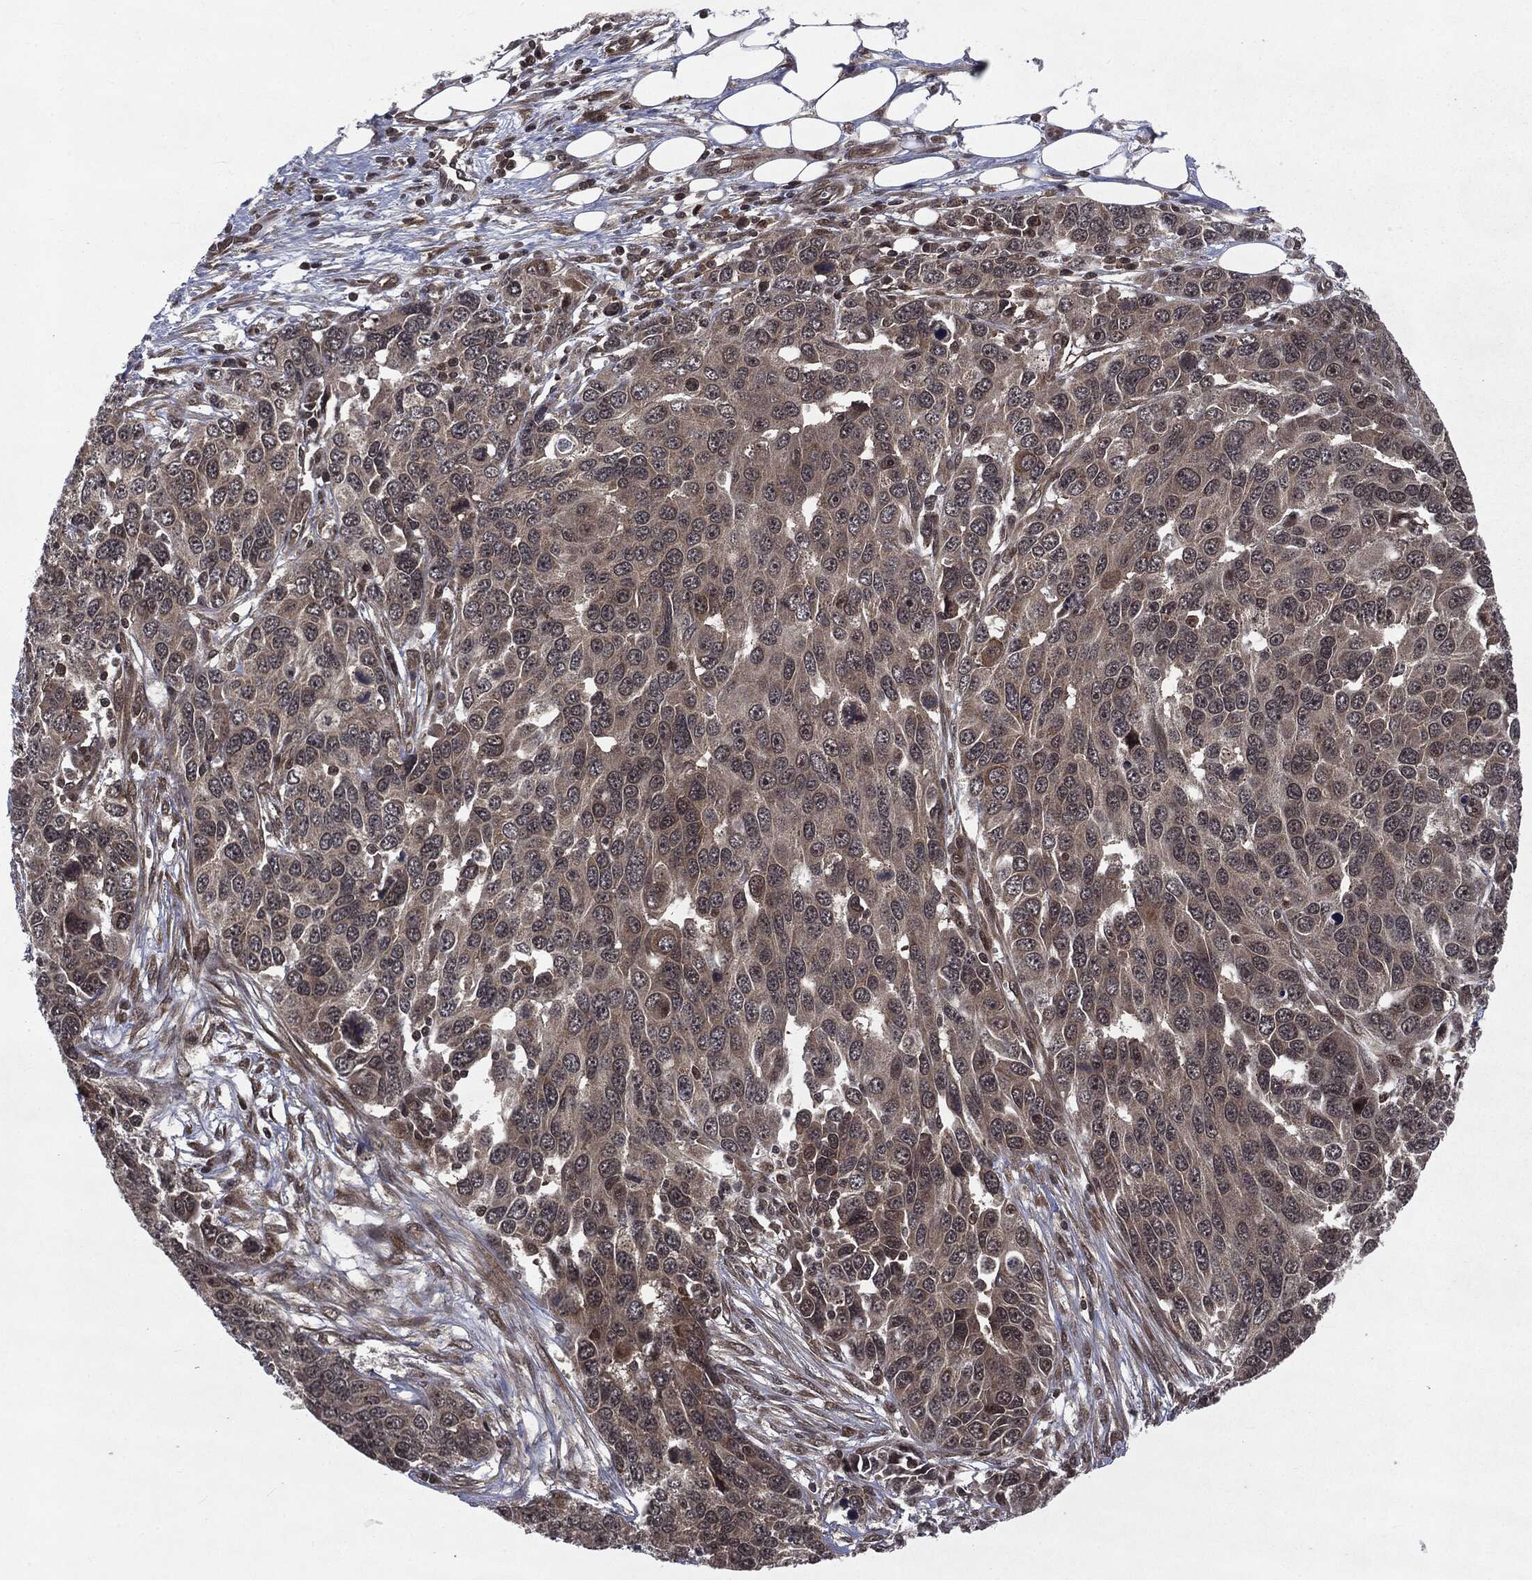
{"staining": {"intensity": "moderate", "quantity": "<25%", "location": "cytoplasmic/membranous,nuclear"}, "tissue": "ovarian cancer", "cell_type": "Tumor cells", "image_type": "cancer", "snomed": [{"axis": "morphology", "description": "Cystadenocarcinoma, serous, NOS"}, {"axis": "topography", "description": "Ovary"}], "caption": "Tumor cells demonstrate low levels of moderate cytoplasmic/membranous and nuclear positivity in approximately <25% of cells in ovarian cancer (serous cystadenocarcinoma). (brown staining indicates protein expression, while blue staining denotes nuclei).", "gene": "STAU2", "patient": {"sex": "female", "age": 76}}